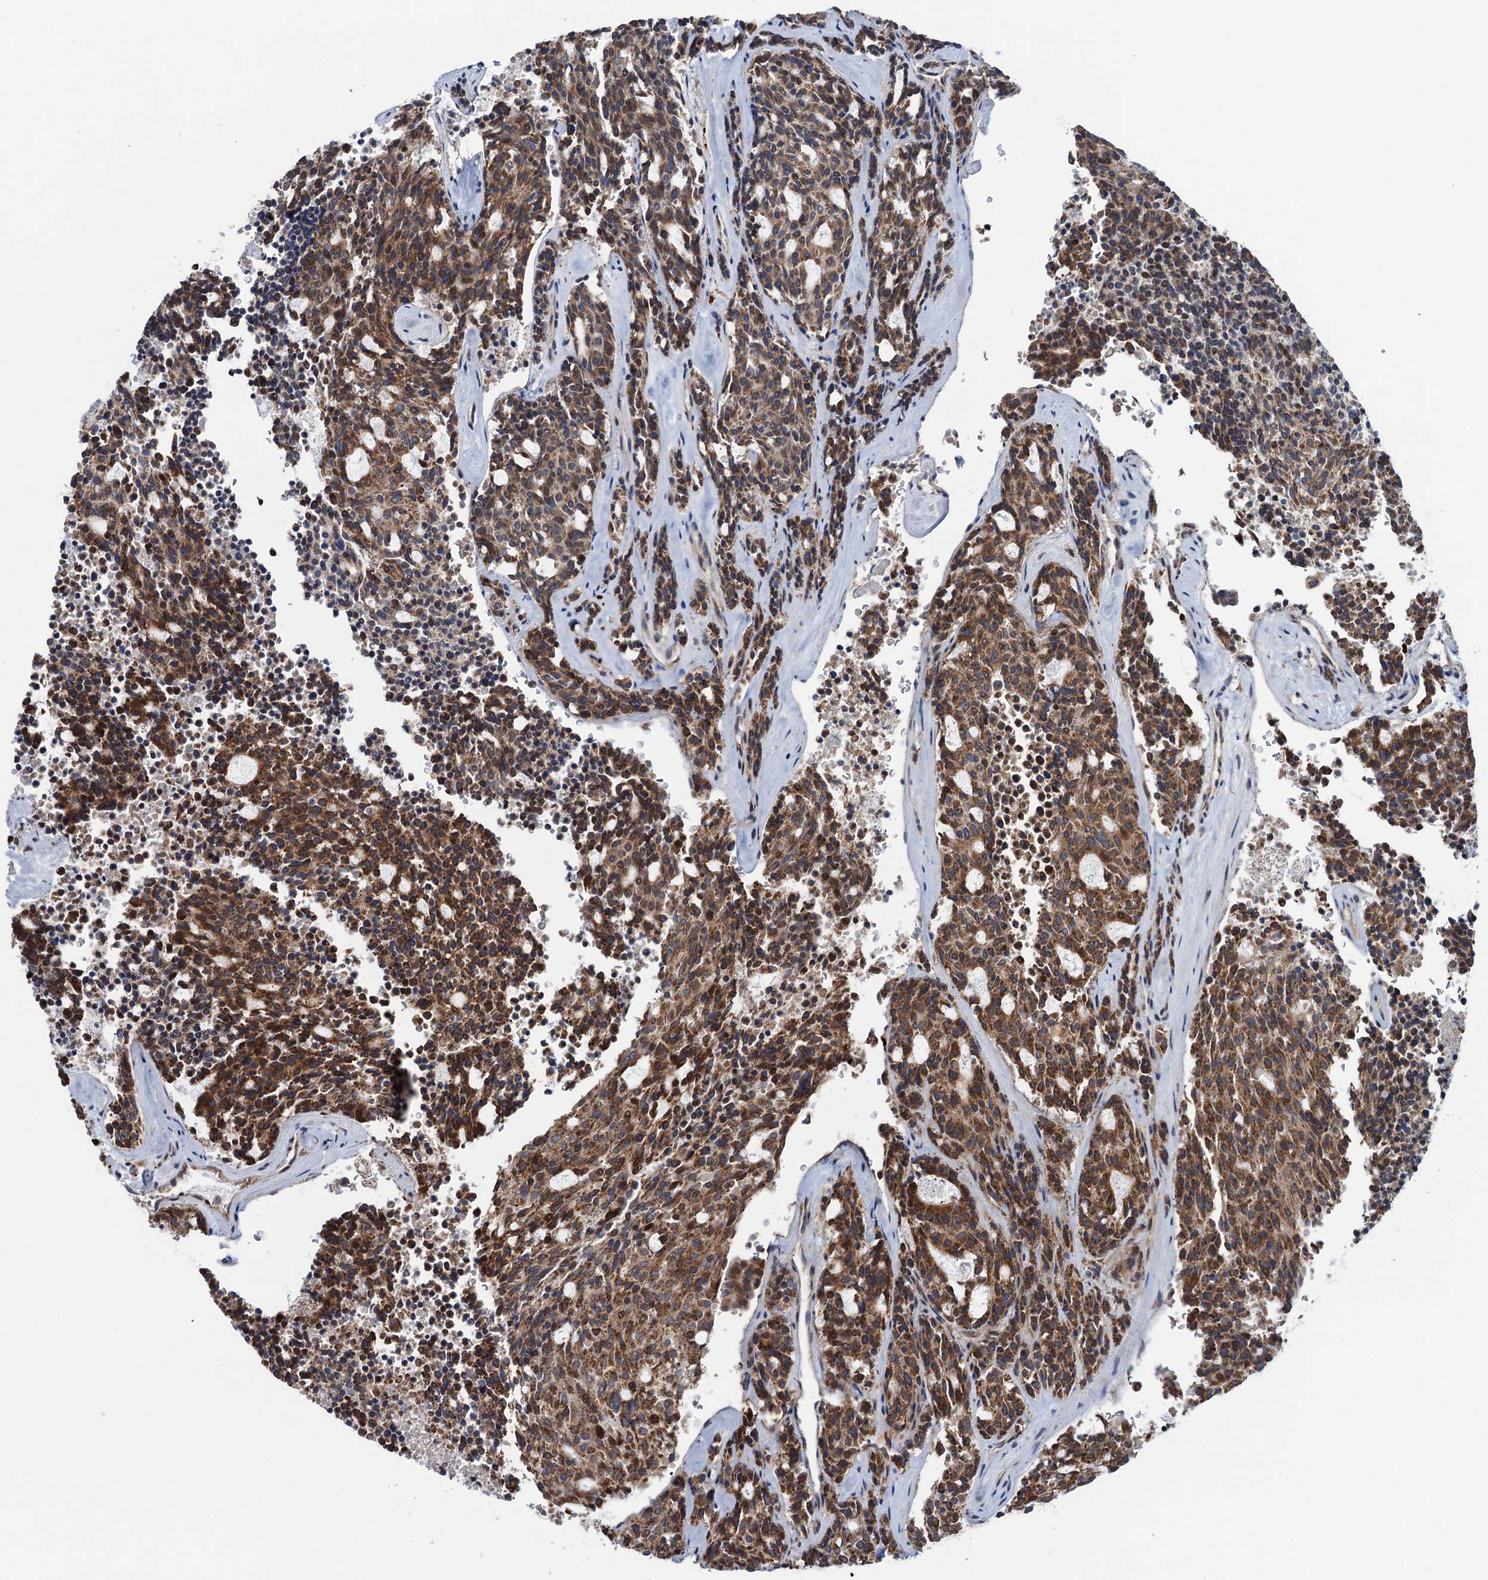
{"staining": {"intensity": "strong", "quantity": ">75%", "location": "cytoplasmic/membranous"}, "tissue": "carcinoid", "cell_type": "Tumor cells", "image_type": "cancer", "snomed": [{"axis": "morphology", "description": "Carcinoid, malignant, NOS"}, {"axis": "topography", "description": "Pancreas"}], "caption": "A brown stain labels strong cytoplasmic/membranous expression of a protein in human carcinoid tumor cells.", "gene": "CCDC102A", "patient": {"sex": "female", "age": 54}}